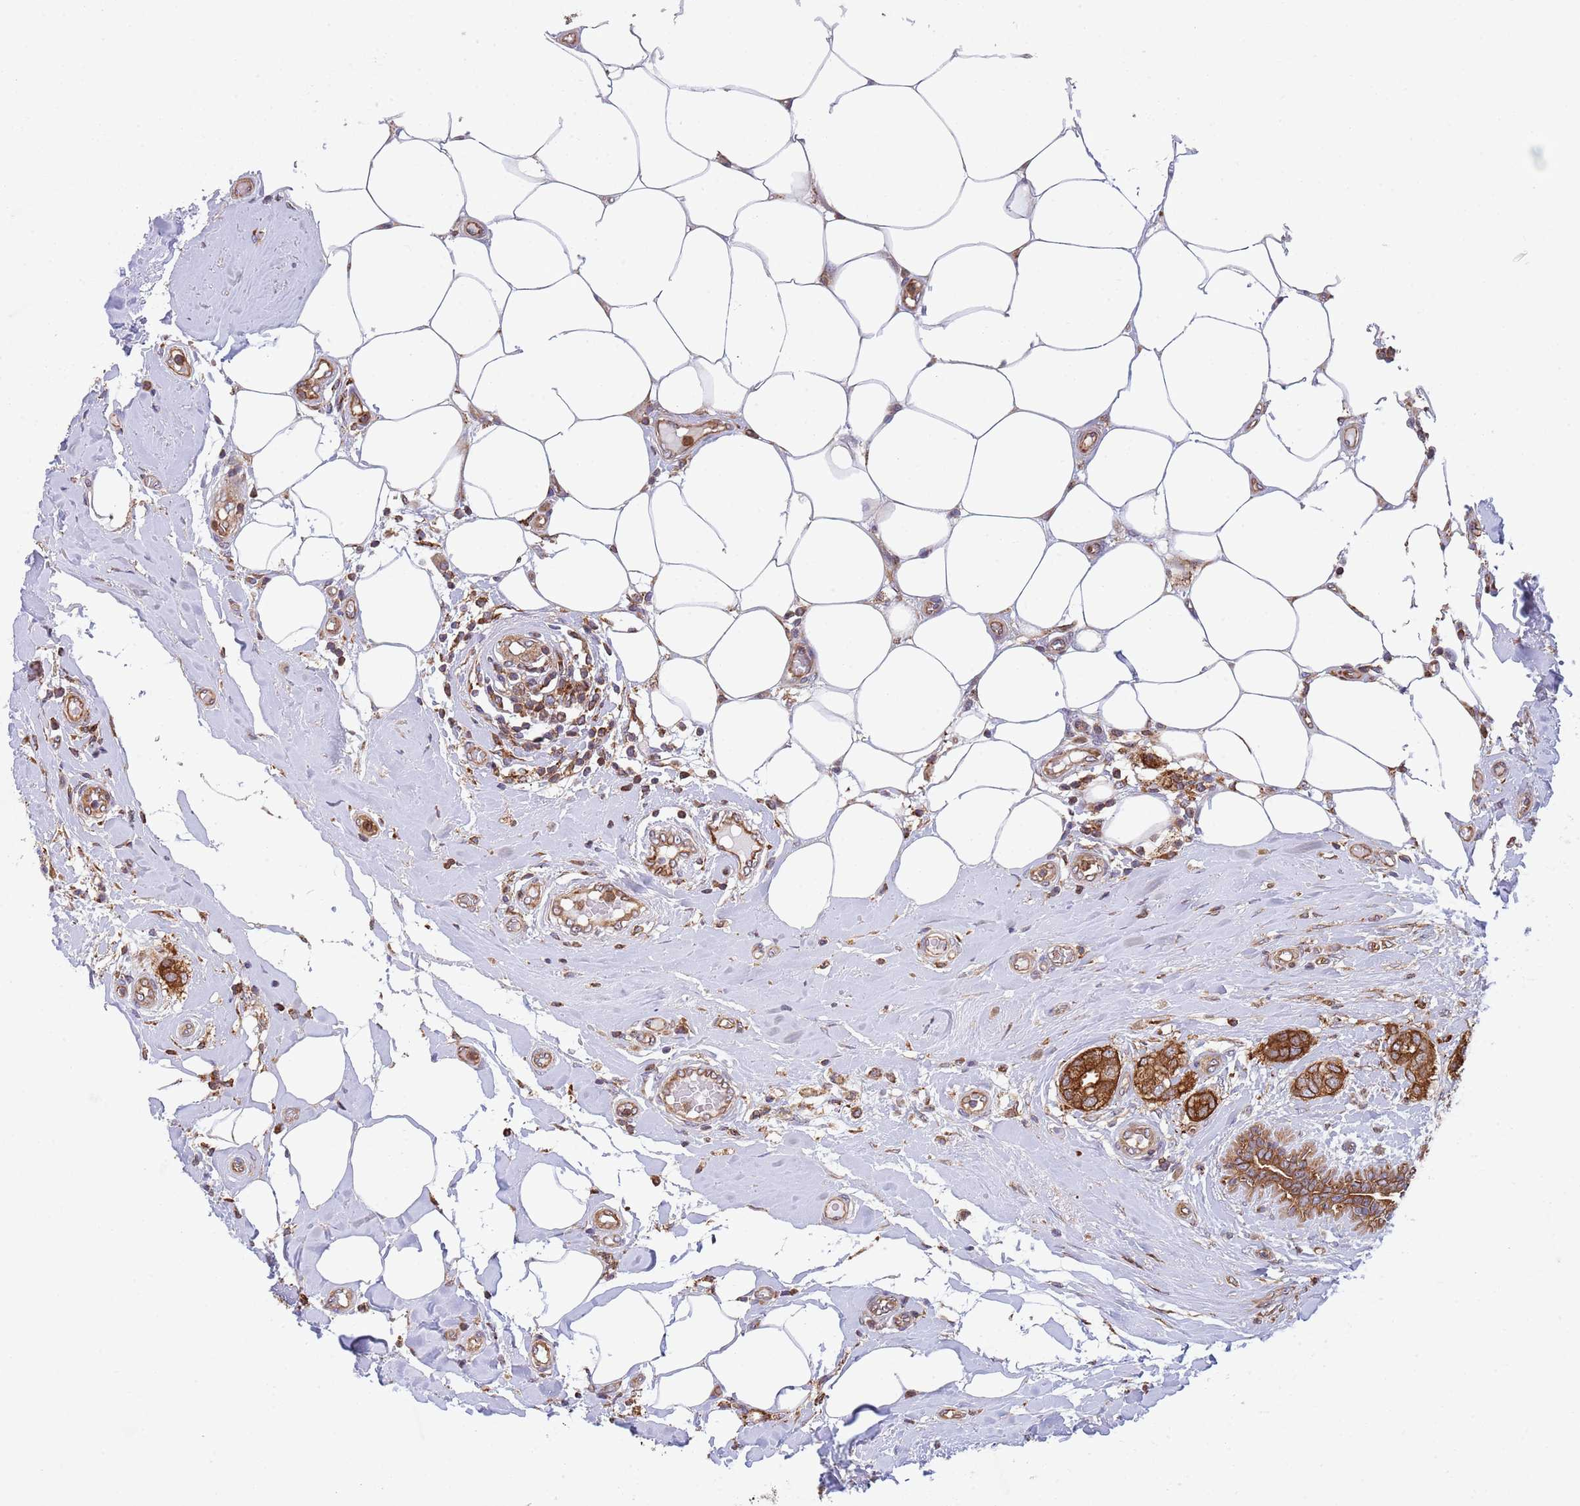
{"staining": {"intensity": "strong", "quantity": ">75%", "location": "cytoplasmic/membranous"}, "tissue": "breast cancer", "cell_type": "Tumor cells", "image_type": "cancer", "snomed": [{"axis": "morphology", "description": "Duct carcinoma"}, {"axis": "topography", "description": "Breast"}], "caption": "The immunohistochemical stain highlights strong cytoplasmic/membranous staining in tumor cells of intraductal carcinoma (breast) tissue. The staining was performed using DAB (3,3'-diaminobenzidine), with brown indicating positive protein expression. Nuclei are stained blue with hematoxylin.", "gene": "ZMYM5", "patient": {"sex": "female", "age": 73}}